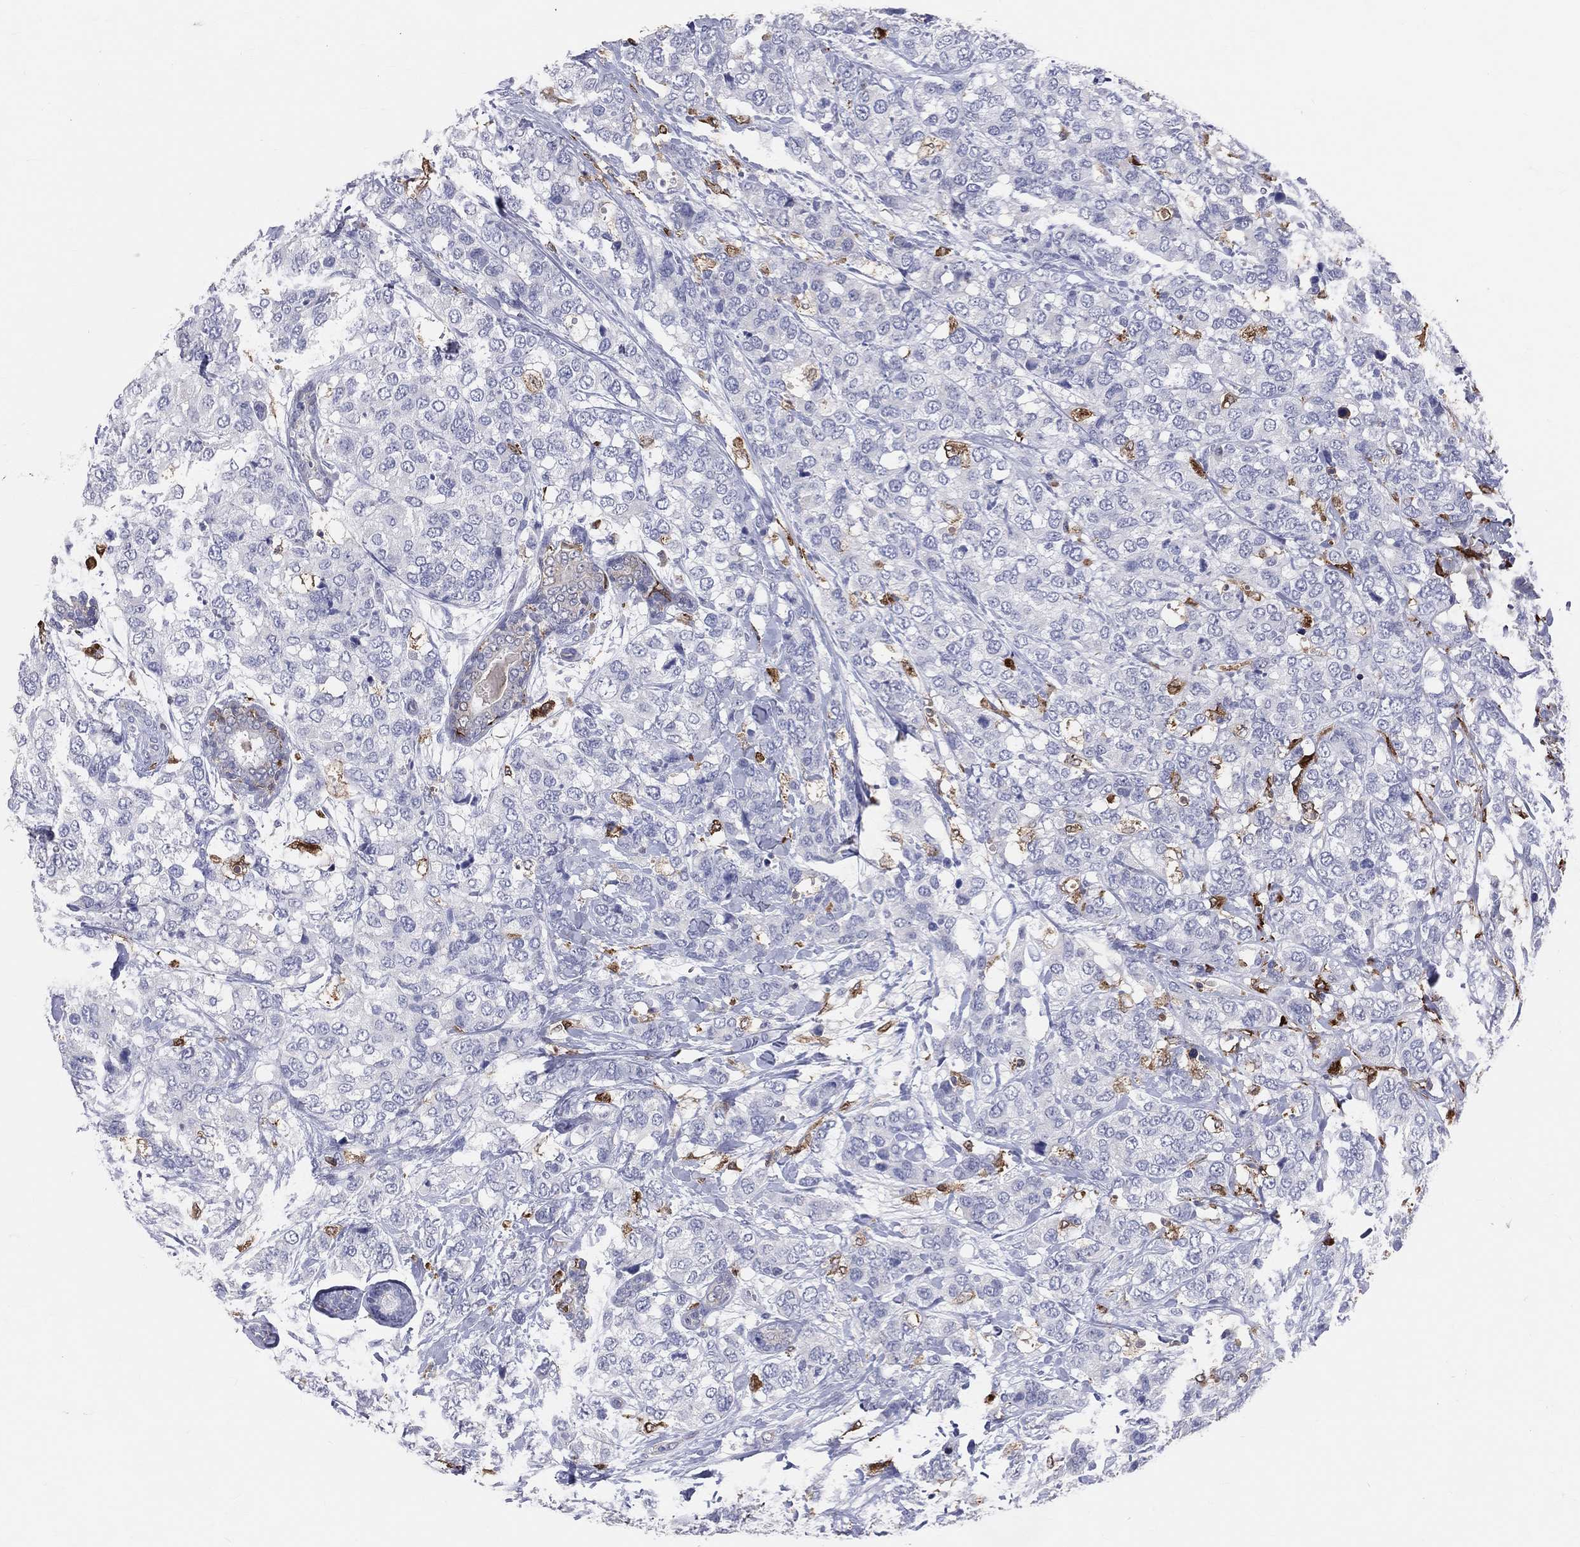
{"staining": {"intensity": "negative", "quantity": "none", "location": "none"}, "tissue": "breast cancer", "cell_type": "Tumor cells", "image_type": "cancer", "snomed": [{"axis": "morphology", "description": "Lobular carcinoma"}, {"axis": "topography", "description": "Breast"}], "caption": "The immunohistochemistry (IHC) image has no significant expression in tumor cells of breast cancer (lobular carcinoma) tissue. (DAB (3,3'-diaminobenzidine) immunohistochemistry, high magnification).", "gene": "CD74", "patient": {"sex": "female", "age": 59}}